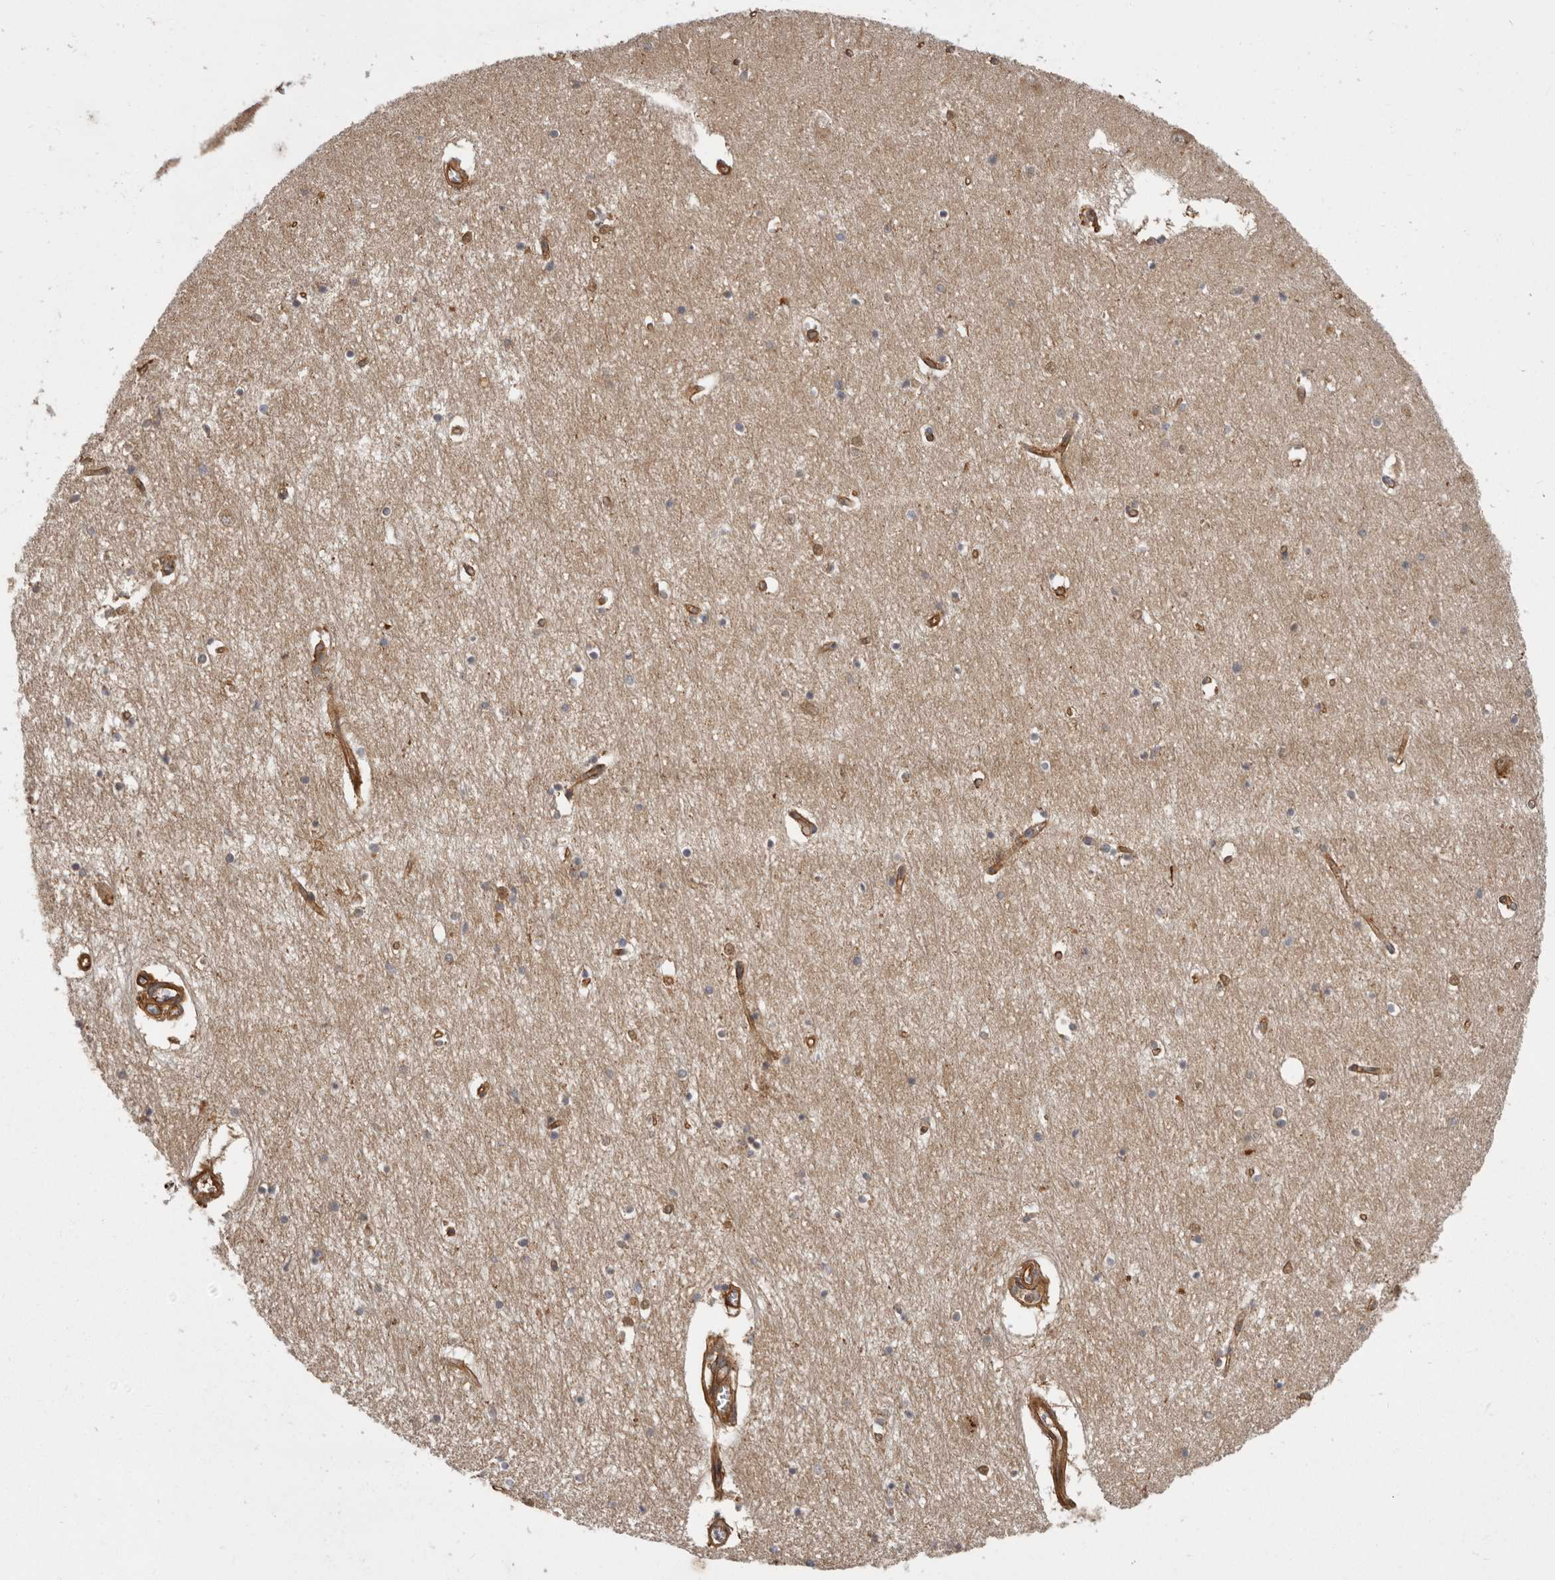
{"staining": {"intensity": "weak", "quantity": "25%-75%", "location": "cytoplasmic/membranous"}, "tissue": "hippocampus", "cell_type": "Glial cells", "image_type": "normal", "snomed": [{"axis": "morphology", "description": "Normal tissue, NOS"}, {"axis": "topography", "description": "Hippocampus"}], "caption": "The image demonstrates a brown stain indicating the presence of a protein in the cytoplasmic/membranous of glial cells in hippocampus.", "gene": "ENAH", "patient": {"sex": "male", "age": 70}}